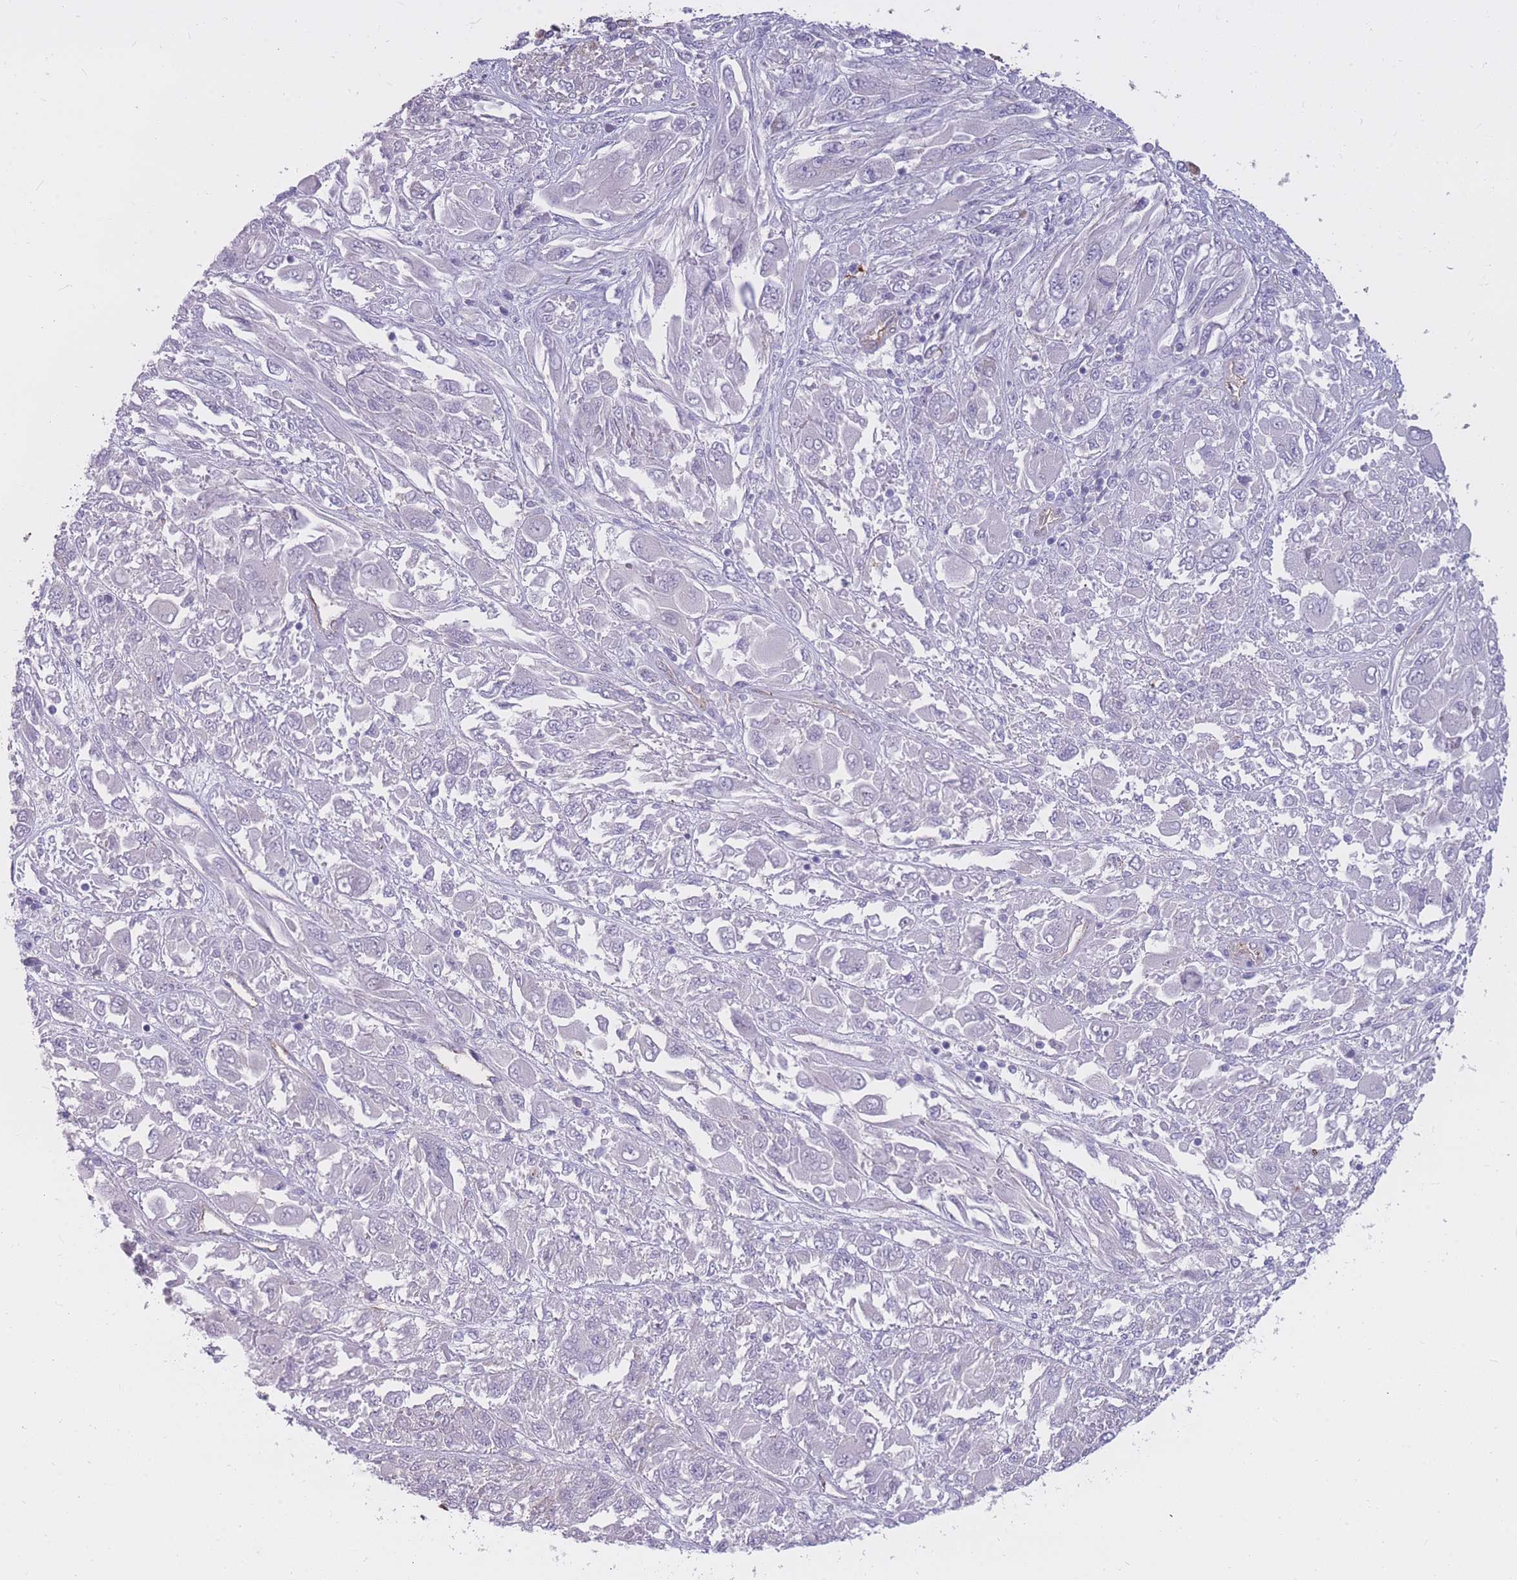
{"staining": {"intensity": "negative", "quantity": "none", "location": "none"}, "tissue": "melanoma", "cell_type": "Tumor cells", "image_type": "cancer", "snomed": [{"axis": "morphology", "description": "Malignant melanoma, NOS"}, {"axis": "topography", "description": "Skin"}], "caption": "Tumor cells are negative for protein expression in human malignant melanoma.", "gene": "GNA11", "patient": {"sex": "female", "age": 91}}